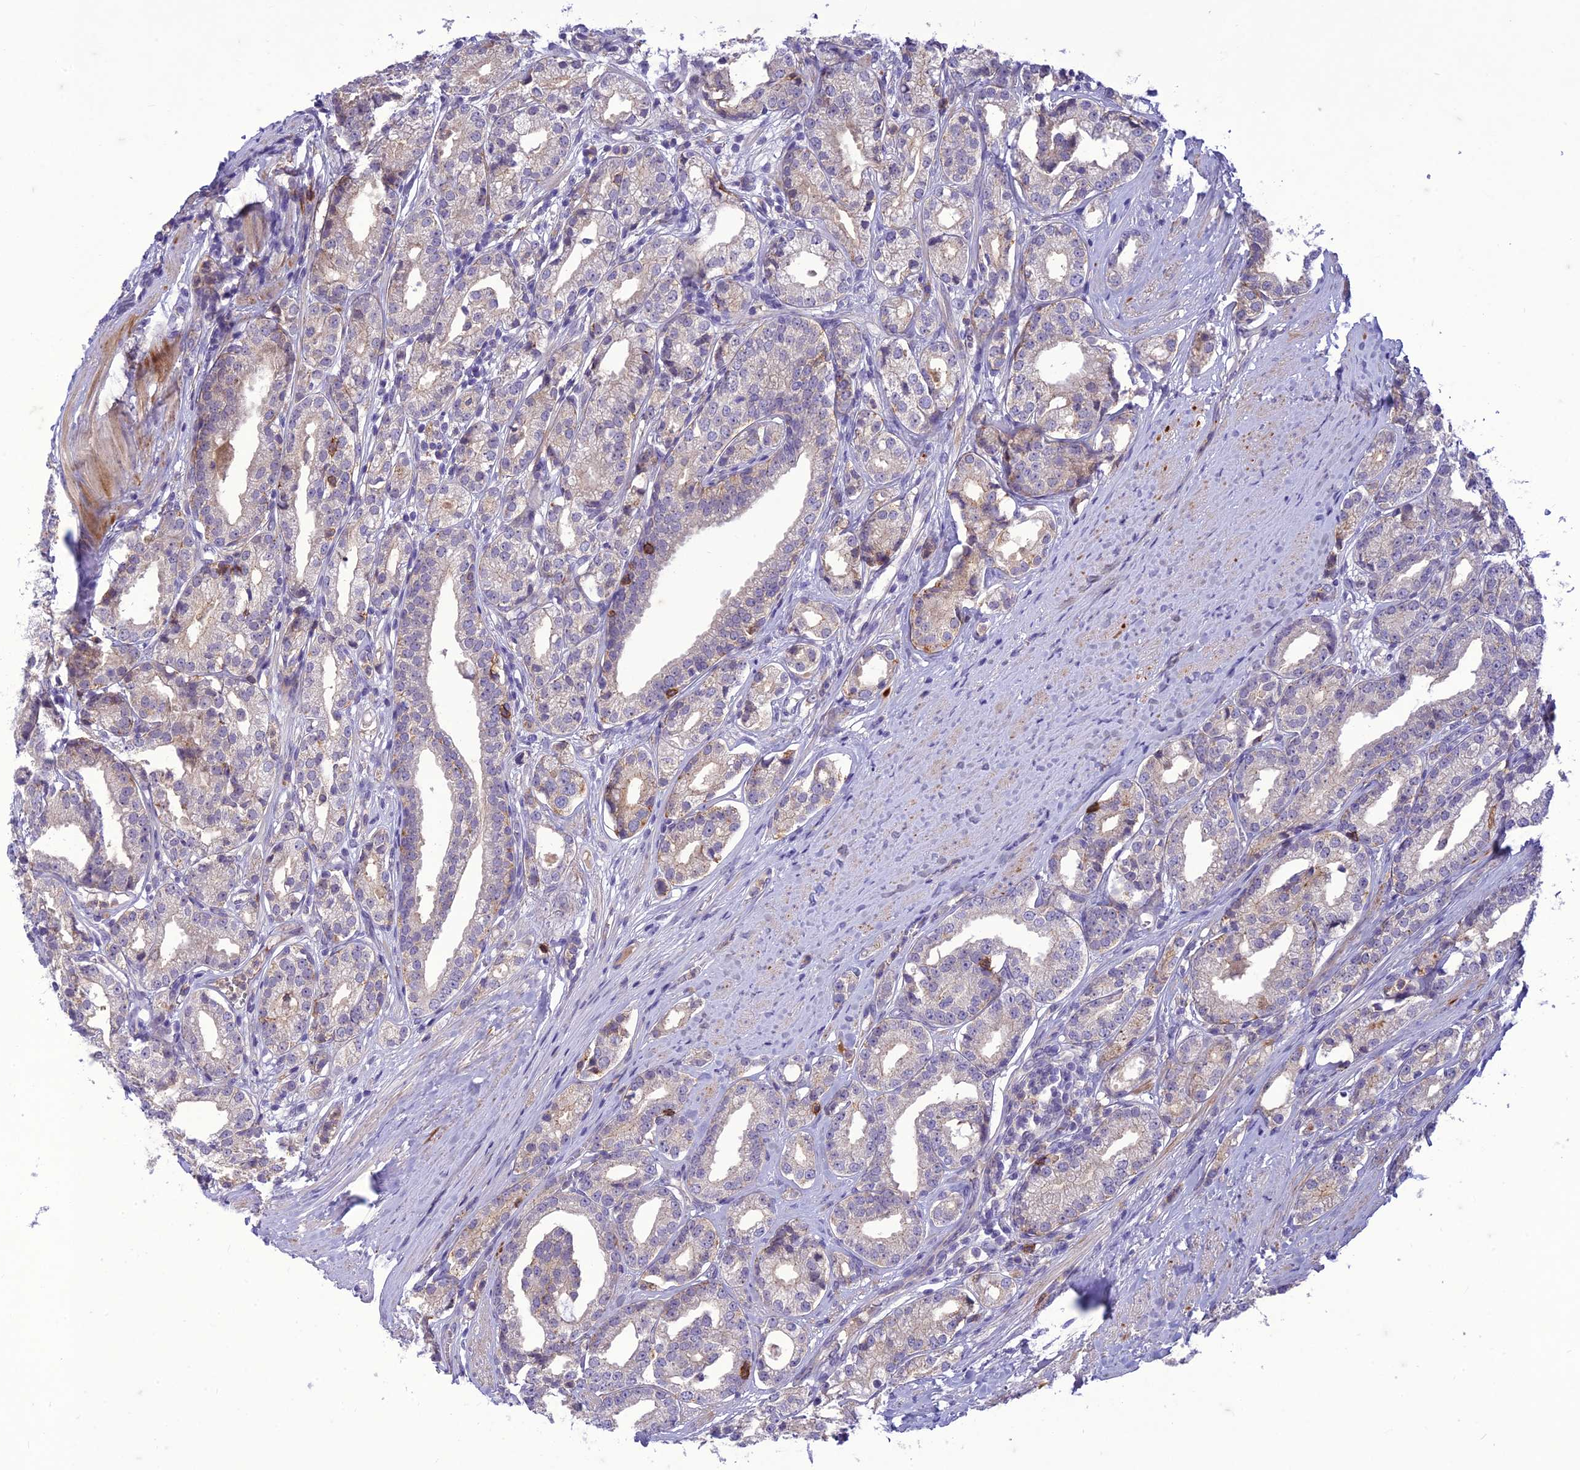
{"staining": {"intensity": "negative", "quantity": "none", "location": "none"}, "tissue": "prostate cancer", "cell_type": "Tumor cells", "image_type": "cancer", "snomed": [{"axis": "morphology", "description": "Adenocarcinoma, High grade"}, {"axis": "topography", "description": "Prostate"}], "caption": "Human prostate adenocarcinoma (high-grade) stained for a protein using IHC shows no positivity in tumor cells.", "gene": "ITGAE", "patient": {"sex": "male", "age": 69}}